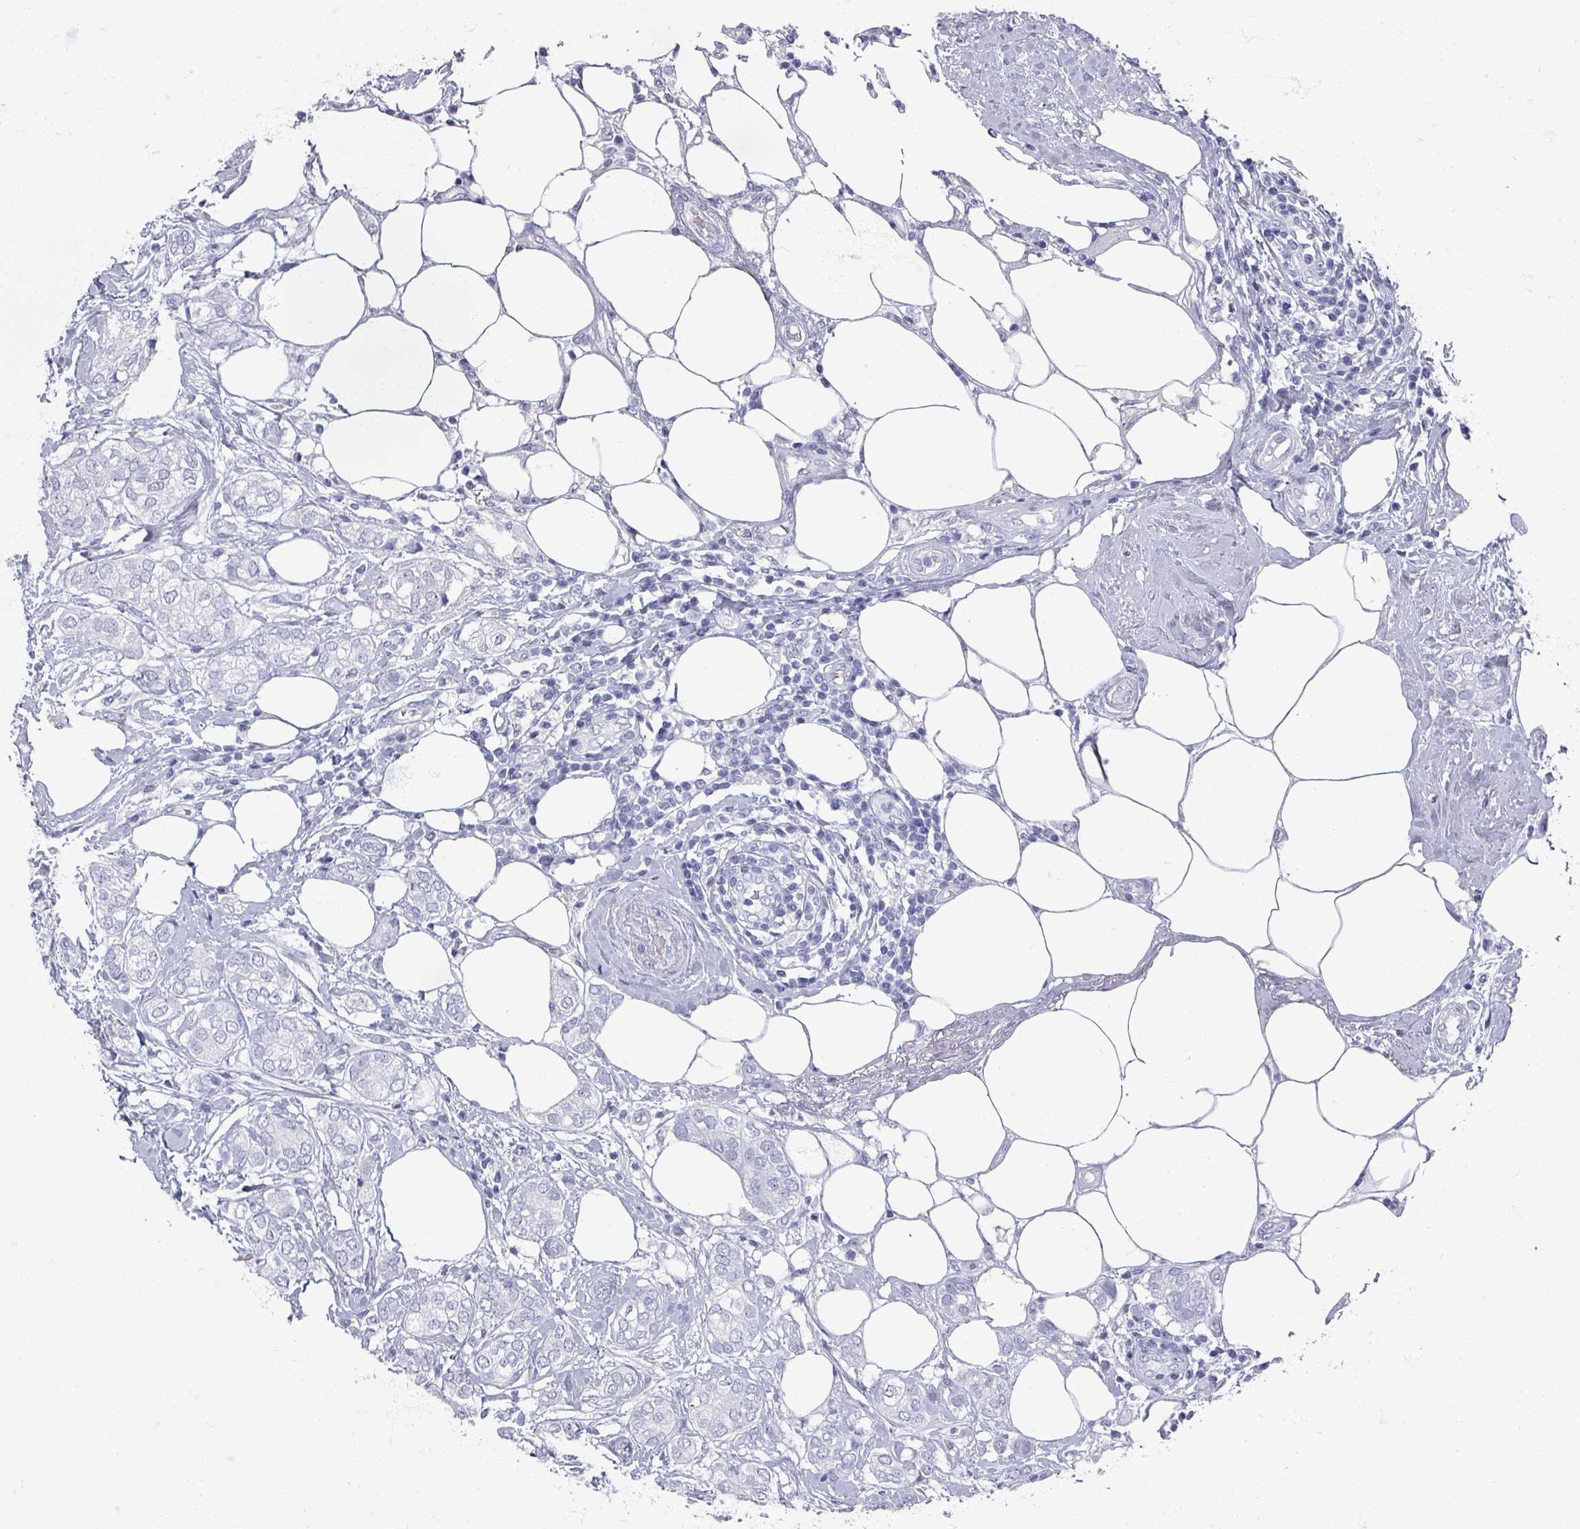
{"staining": {"intensity": "negative", "quantity": "none", "location": "none"}, "tissue": "breast cancer", "cell_type": "Tumor cells", "image_type": "cancer", "snomed": [{"axis": "morphology", "description": "Duct carcinoma"}, {"axis": "topography", "description": "Breast"}], "caption": "Tumor cells show no significant protein staining in breast invasive ductal carcinoma. (Stains: DAB IHC with hematoxylin counter stain, Microscopy: brightfield microscopy at high magnification).", "gene": "OMG", "patient": {"sex": "female", "age": 73}}